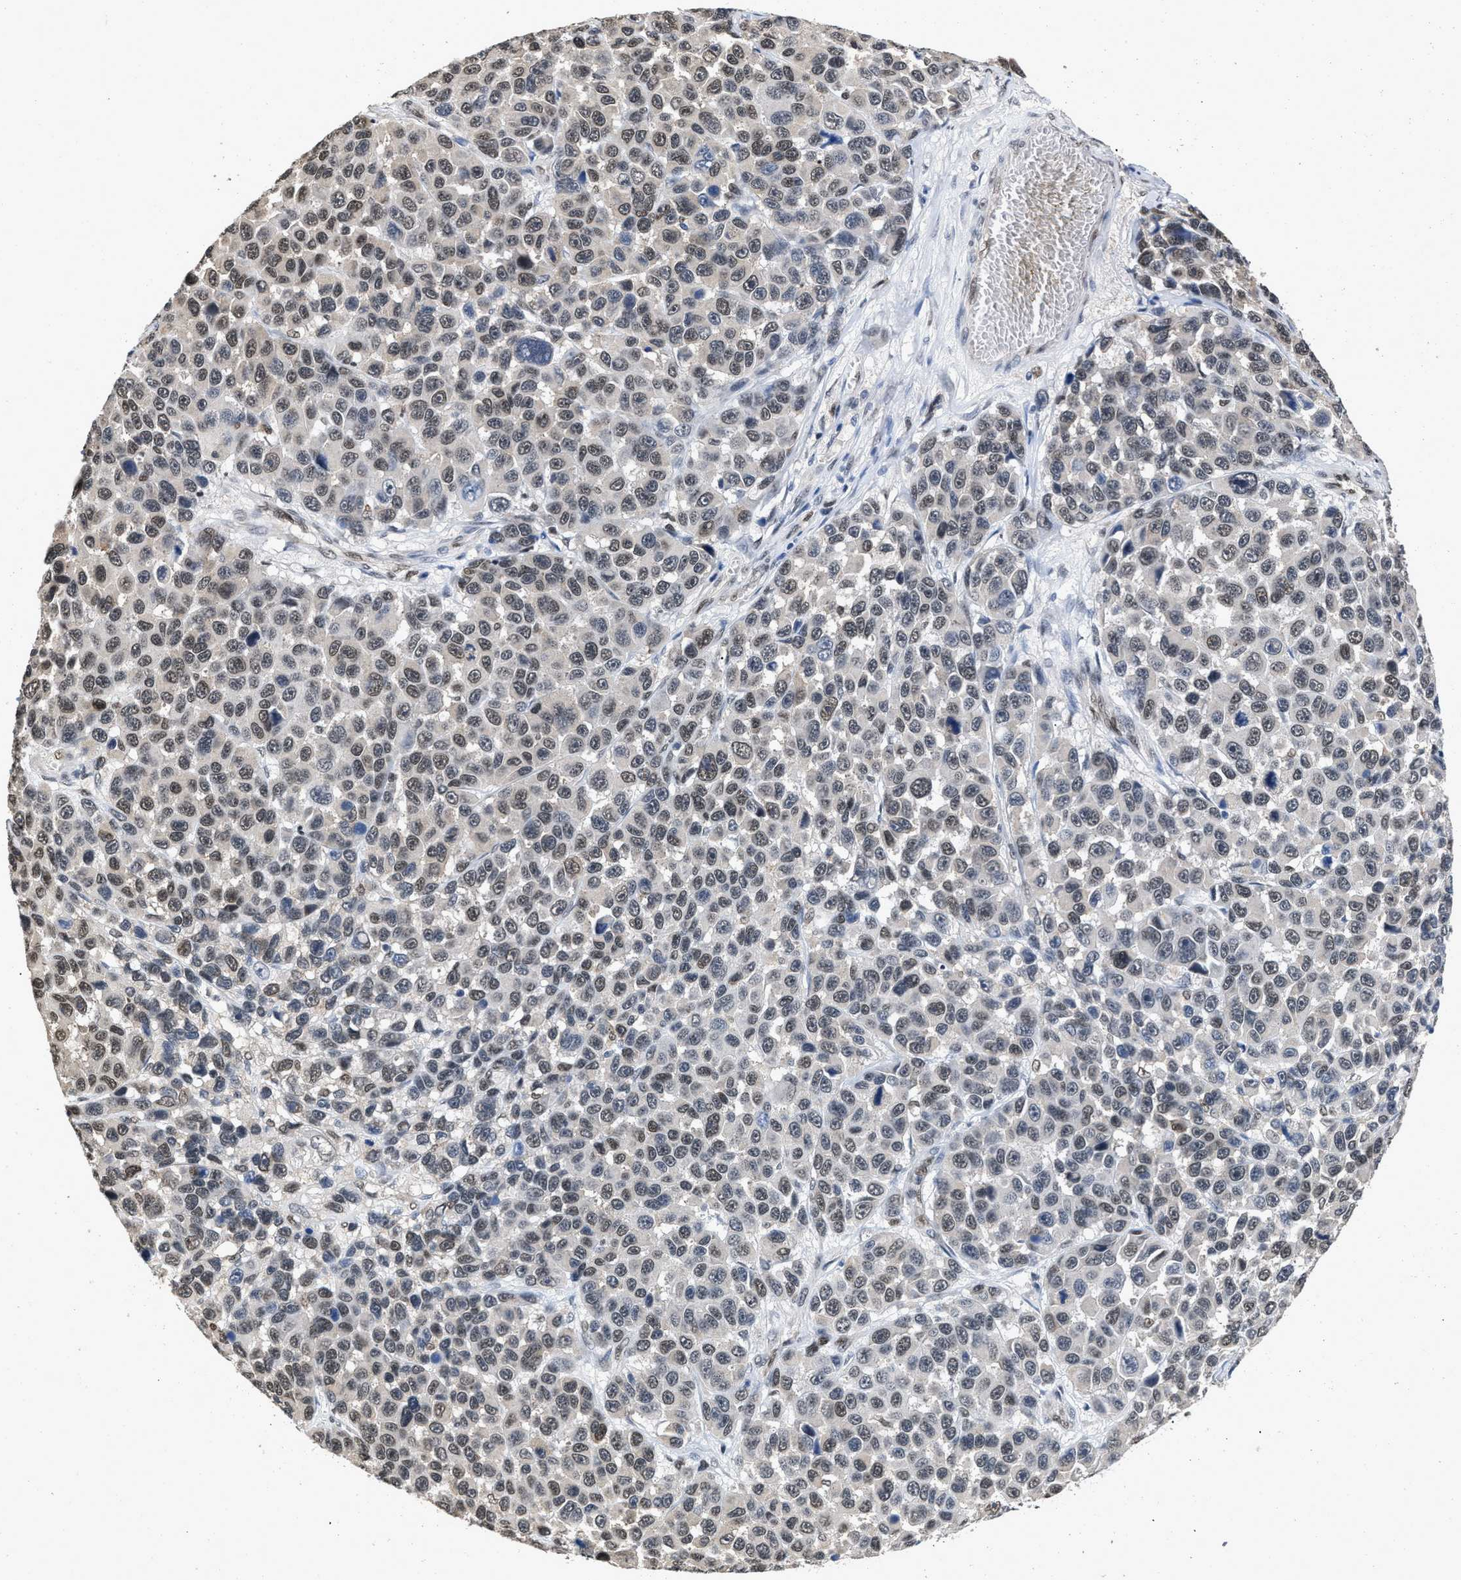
{"staining": {"intensity": "moderate", "quantity": "25%-75%", "location": "nuclear"}, "tissue": "melanoma", "cell_type": "Tumor cells", "image_type": "cancer", "snomed": [{"axis": "morphology", "description": "Malignant melanoma, NOS"}, {"axis": "topography", "description": "Skin"}], "caption": "The image demonstrates immunohistochemical staining of melanoma. There is moderate nuclear expression is seen in approximately 25%-75% of tumor cells. (DAB IHC, brown staining for protein, blue staining for nuclei).", "gene": "QKI", "patient": {"sex": "male", "age": 53}}